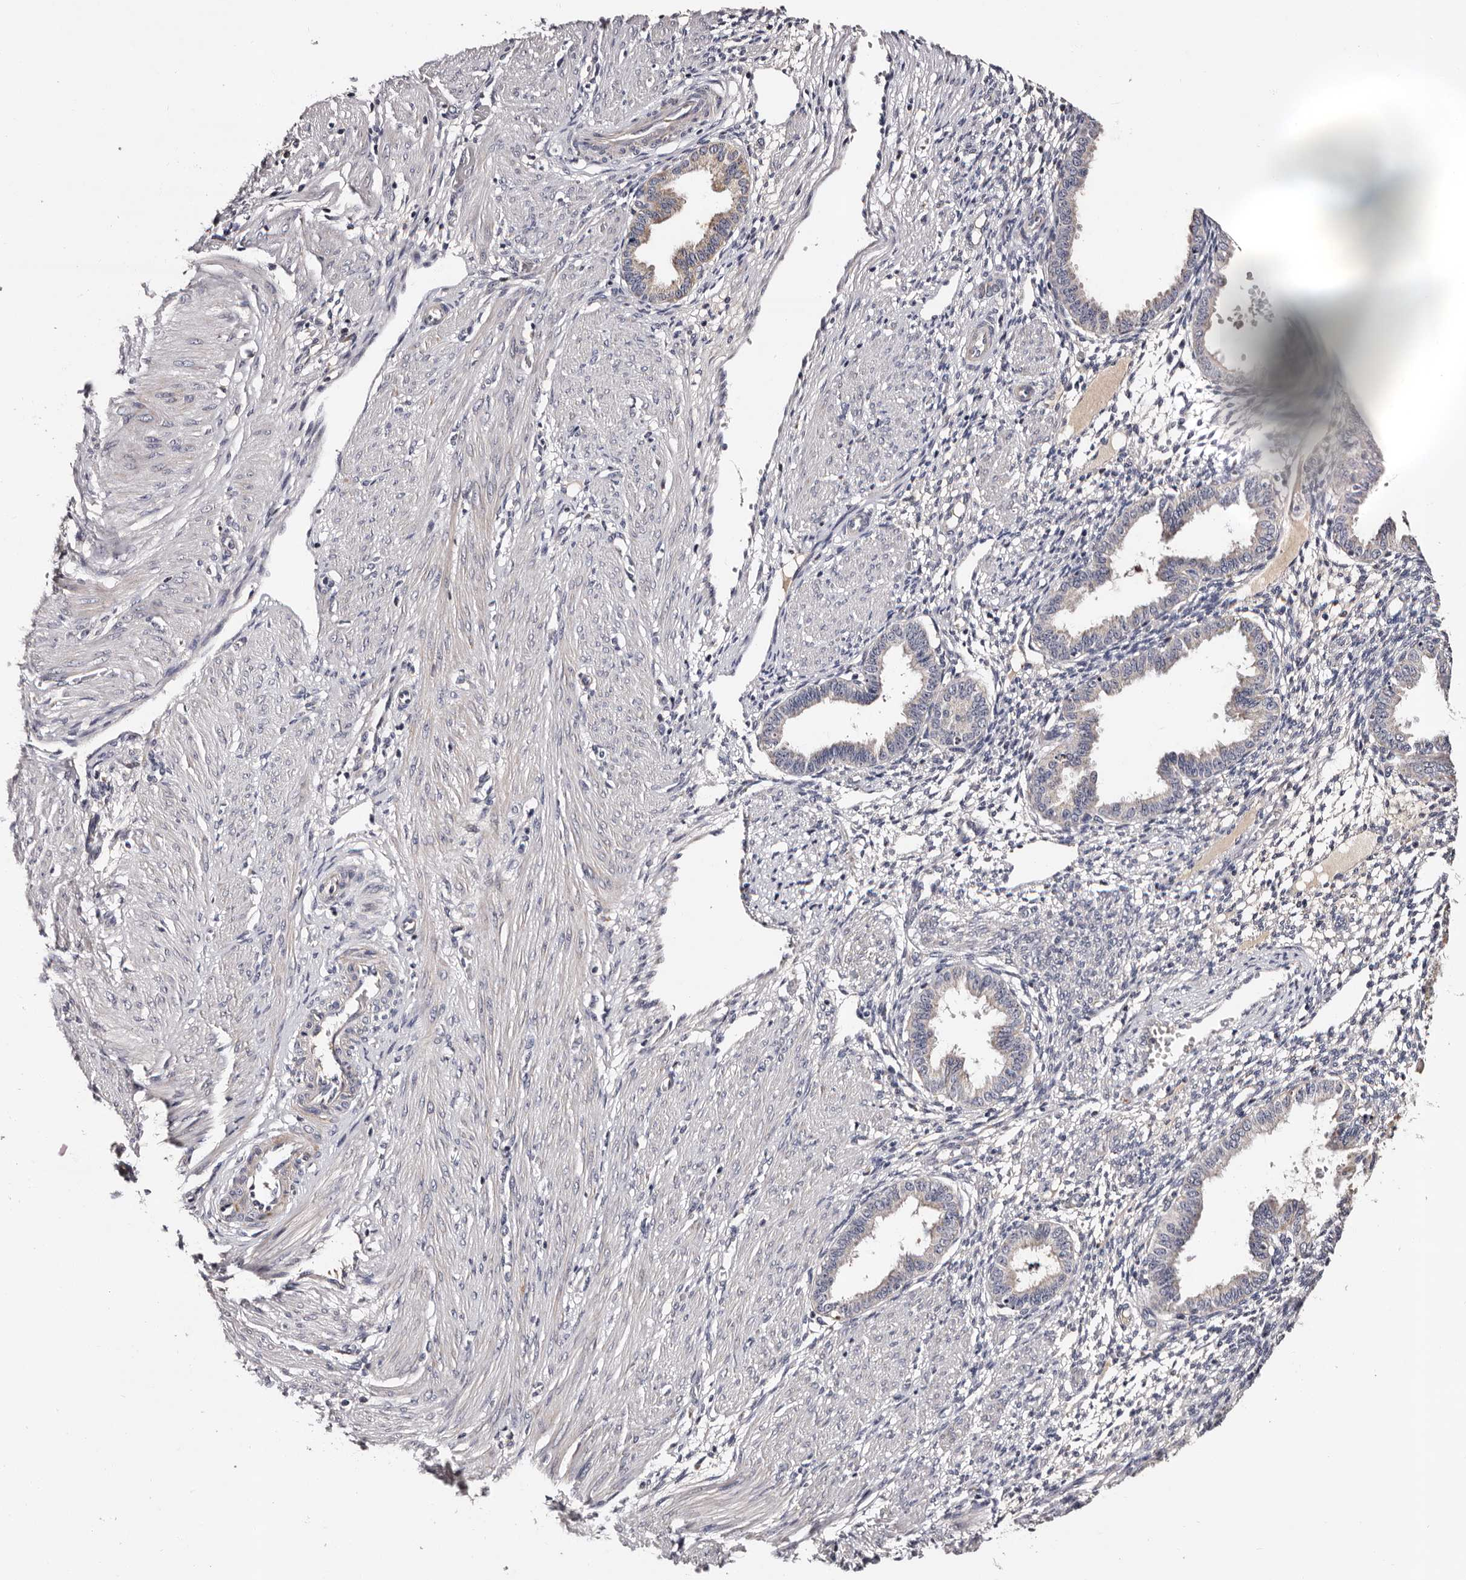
{"staining": {"intensity": "negative", "quantity": "none", "location": "none"}, "tissue": "endometrium", "cell_type": "Cells in endometrial stroma", "image_type": "normal", "snomed": [{"axis": "morphology", "description": "Normal tissue, NOS"}, {"axis": "topography", "description": "Endometrium"}], "caption": "IHC of normal endometrium shows no positivity in cells in endometrial stroma.", "gene": "TAF4B", "patient": {"sex": "female", "age": 33}}